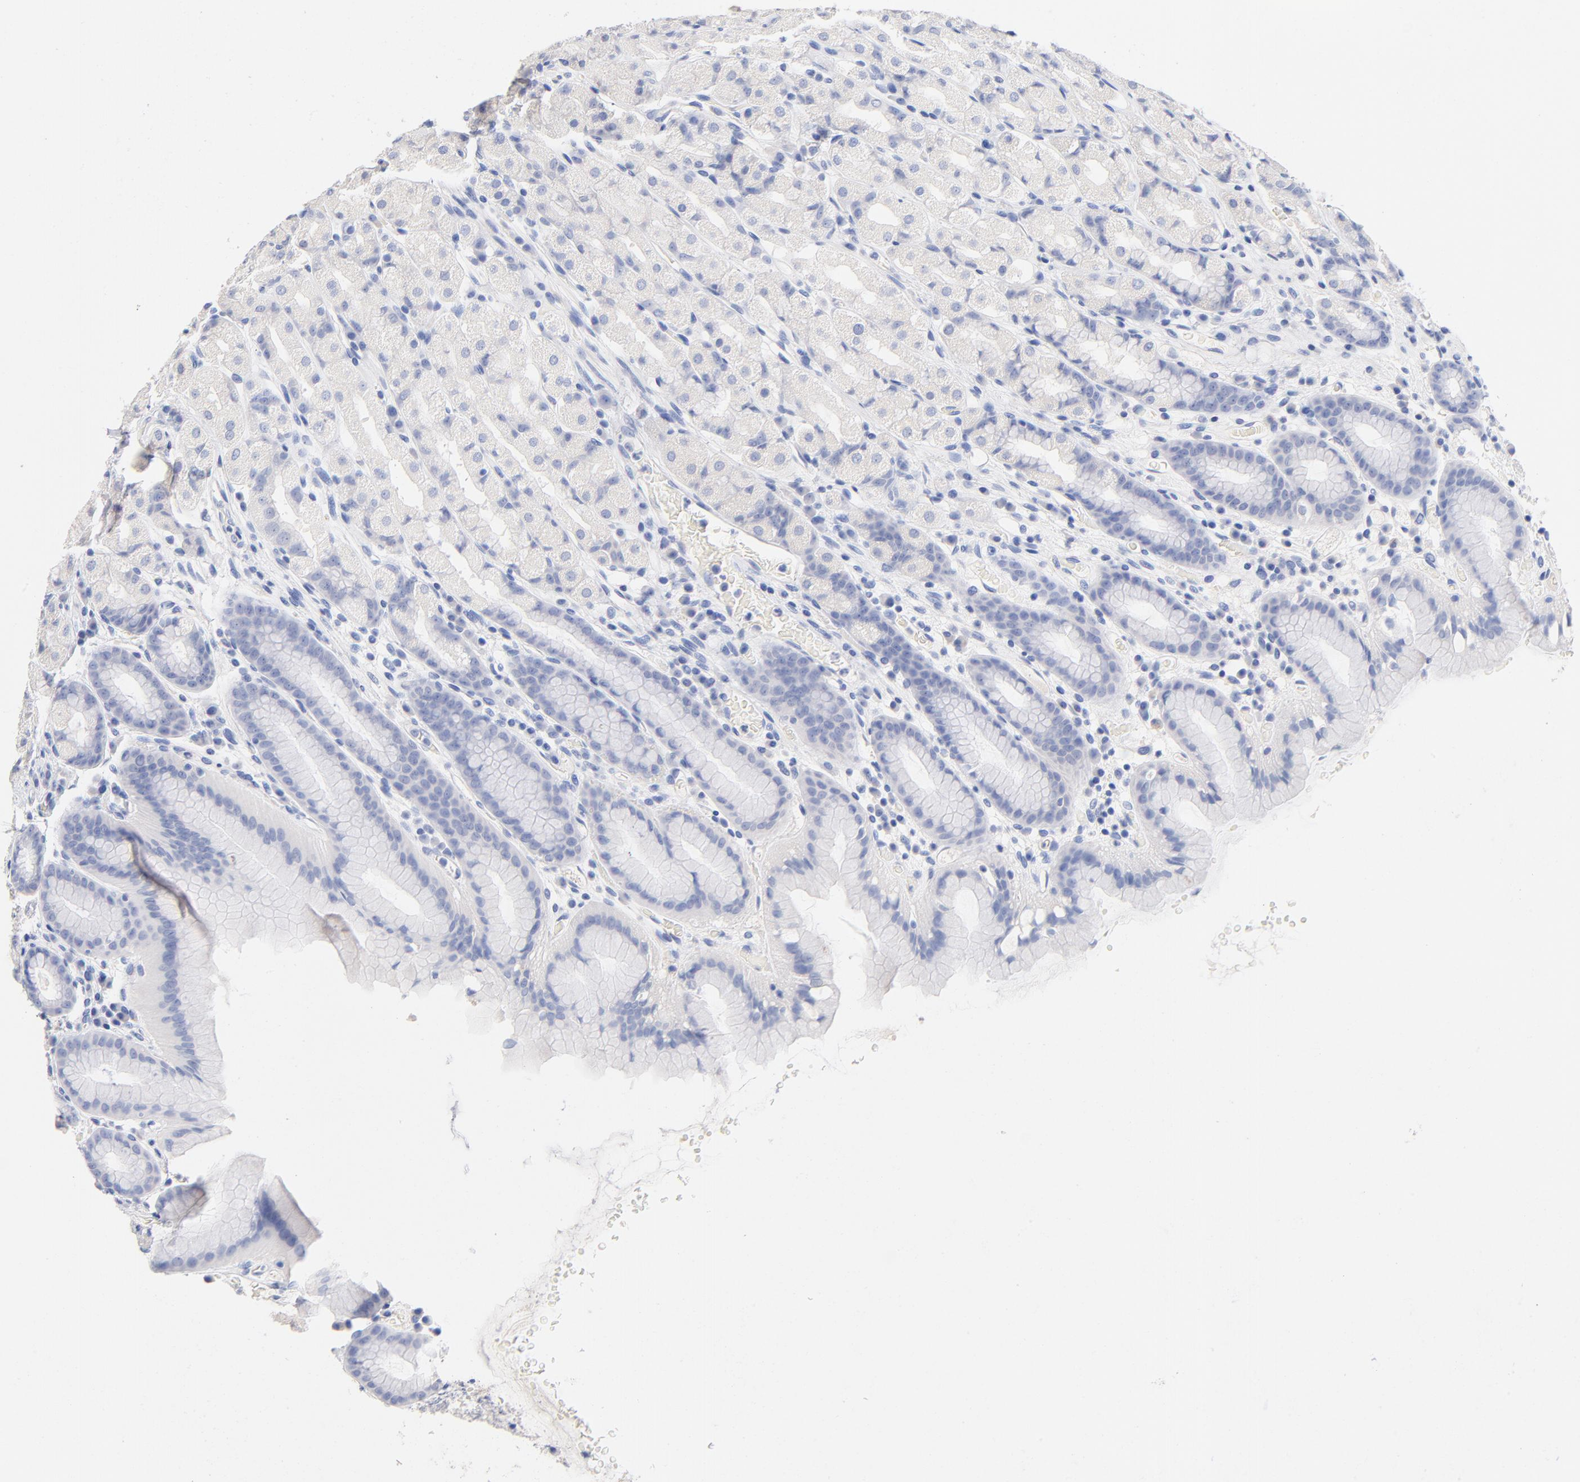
{"staining": {"intensity": "negative", "quantity": "none", "location": "none"}, "tissue": "stomach", "cell_type": "Glandular cells", "image_type": "normal", "snomed": [{"axis": "morphology", "description": "Normal tissue, NOS"}, {"axis": "topography", "description": "Stomach, upper"}], "caption": "IHC micrograph of benign stomach: human stomach stained with DAB reveals no significant protein positivity in glandular cells.", "gene": "CPS1", "patient": {"sex": "male", "age": 68}}